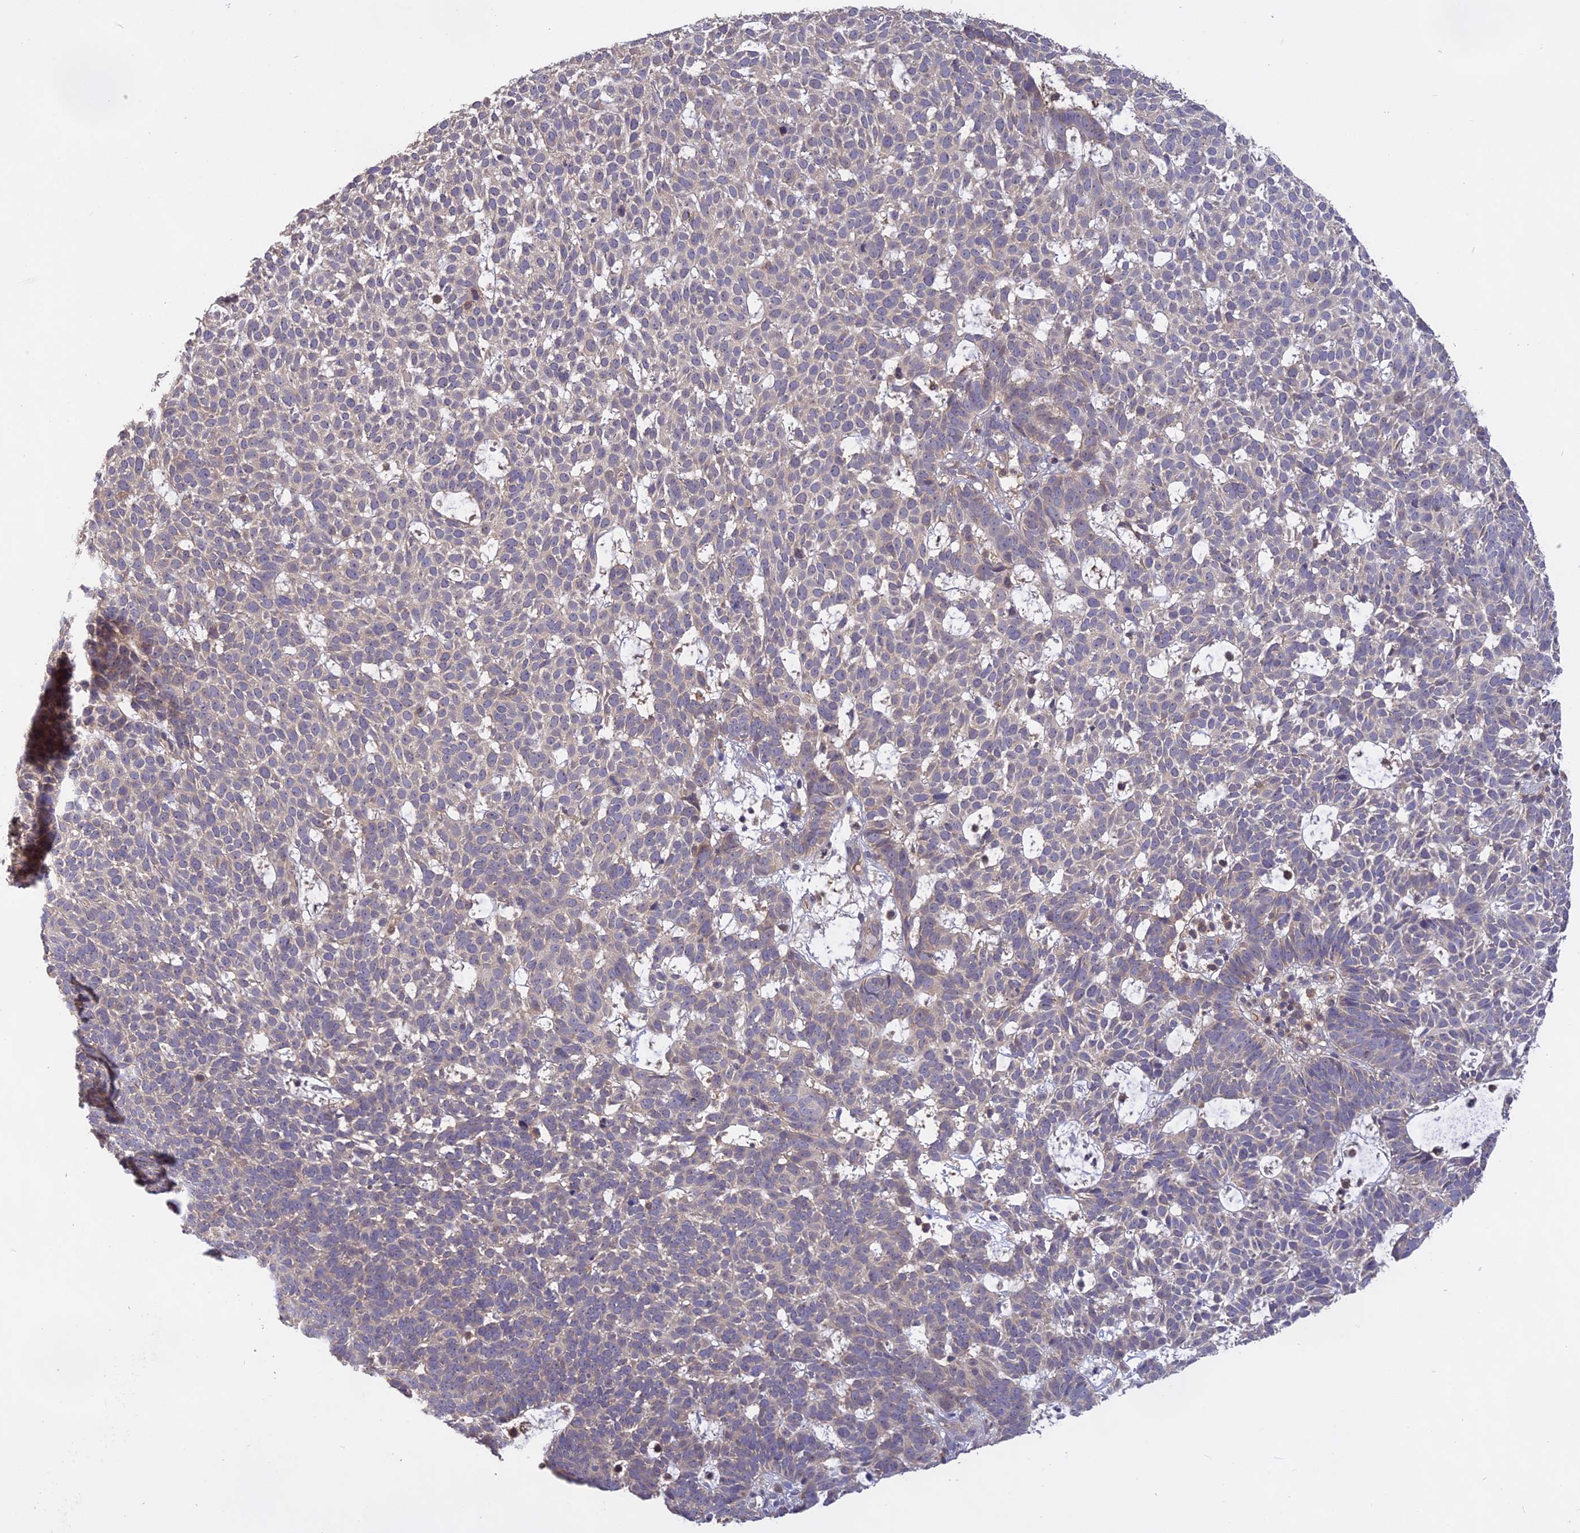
{"staining": {"intensity": "weak", "quantity": "<25%", "location": "cytoplasmic/membranous"}, "tissue": "skin cancer", "cell_type": "Tumor cells", "image_type": "cancer", "snomed": [{"axis": "morphology", "description": "Basal cell carcinoma"}, {"axis": "topography", "description": "Skin"}], "caption": "Tumor cells show no significant protein staining in skin basal cell carcinoma.", "gene": "NUDT8", "patient": {"sex": "female", "age": 78}}